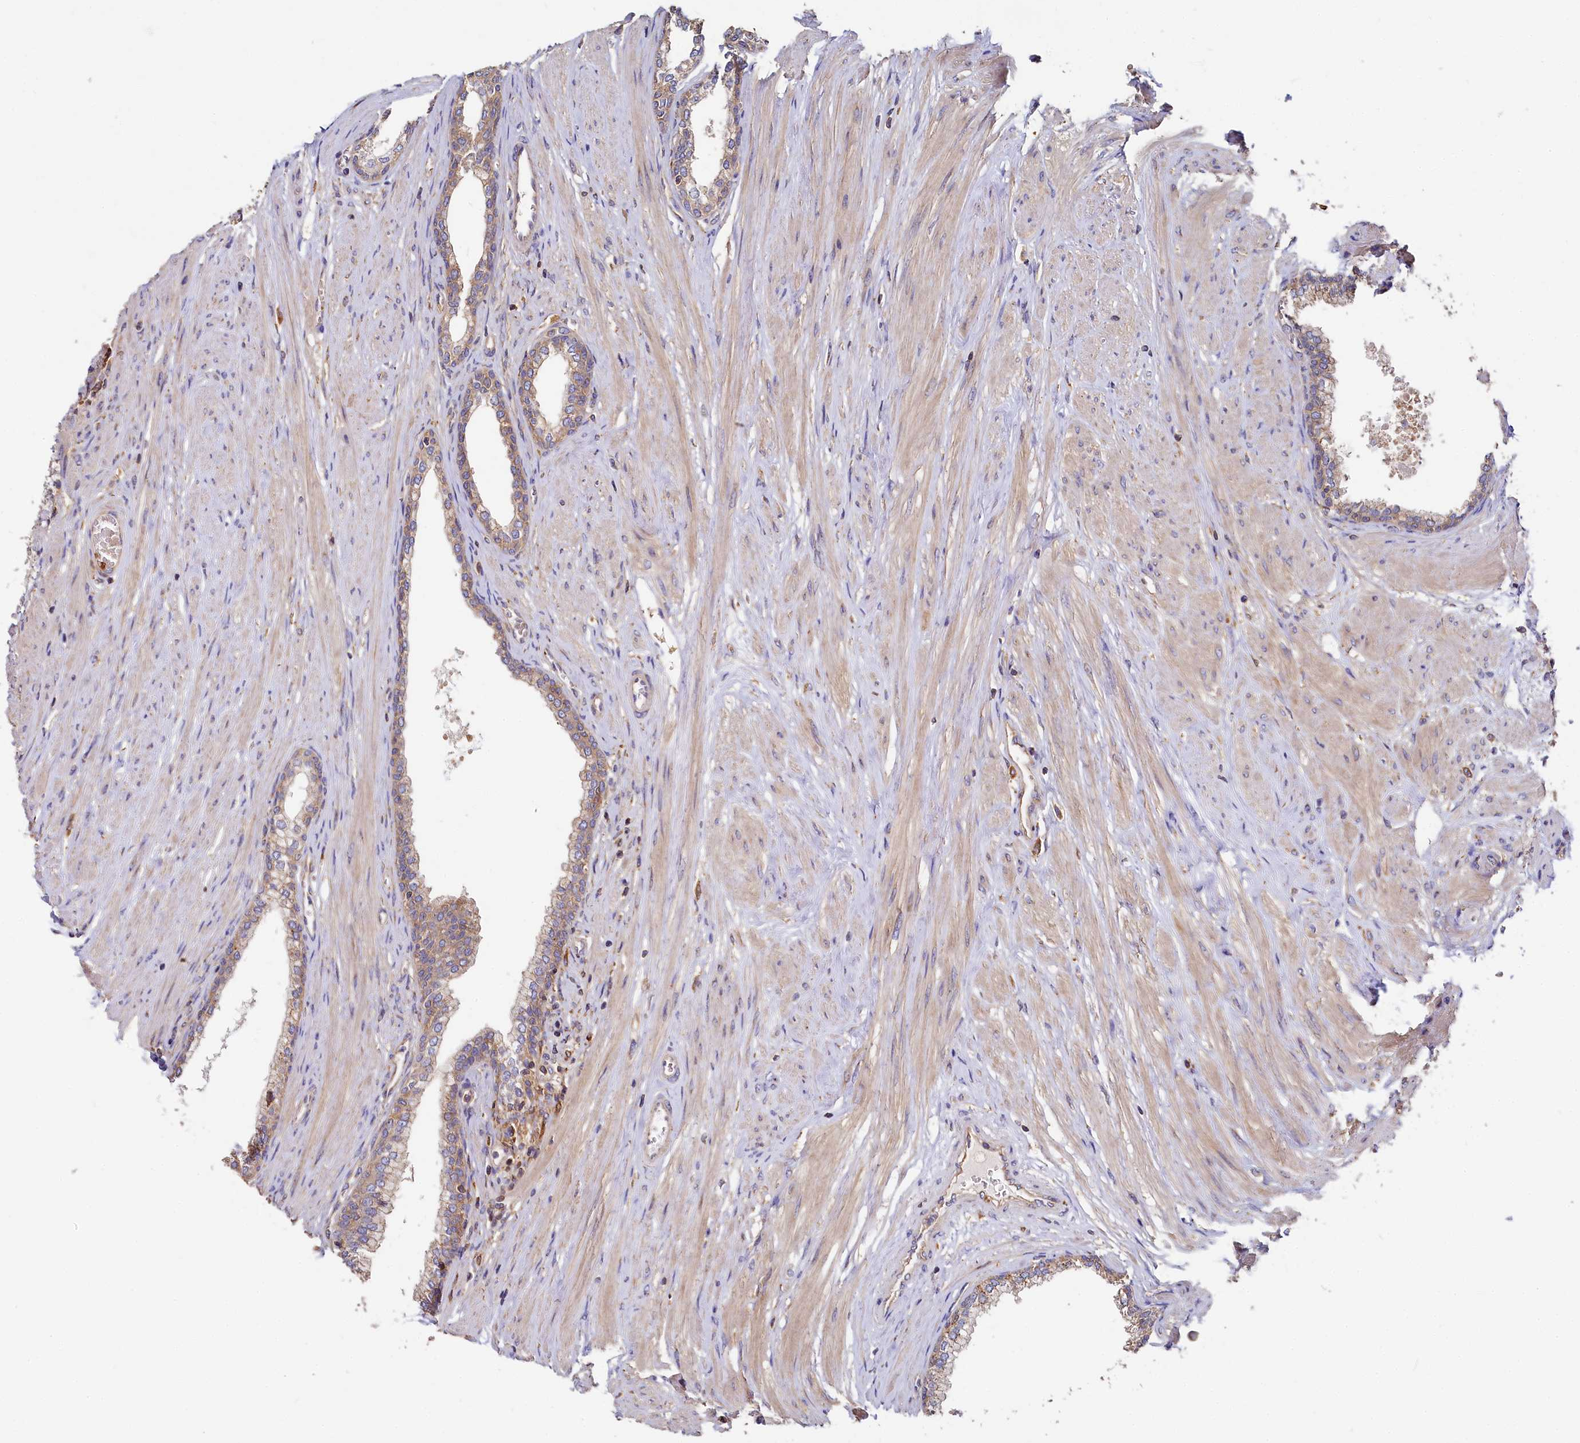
{"staining": {"intensity": "moderate", "quantity": ">75%", "location": "cytoplasmic/membranous"}, "tissue": "prostate", "cell_type": "Glandular cells", "image_type": "normal", "snomed": [{"axis": "morphology", "description": "Normal tissue, NOS"}, {"axis": "morphology", "description": "Urothelial carcinoma, Low grade"}, {"axis": "topography", "description": "Urinary bladder"}, {"axis": "topography", "description": "Prostate"}], "caption": "Immunohistochemical staining of unremarkable human prostate exhibits medium levels of moderate cytoplasmic/membranous expression in about >75% of glandular cells. Using DAB (brown) and hematoxylin (blue) stains, captured at high magnification using brightfield microscopy.", "gene": "PPIP5K1", "patient": {"sex": "male", "age": 60}}